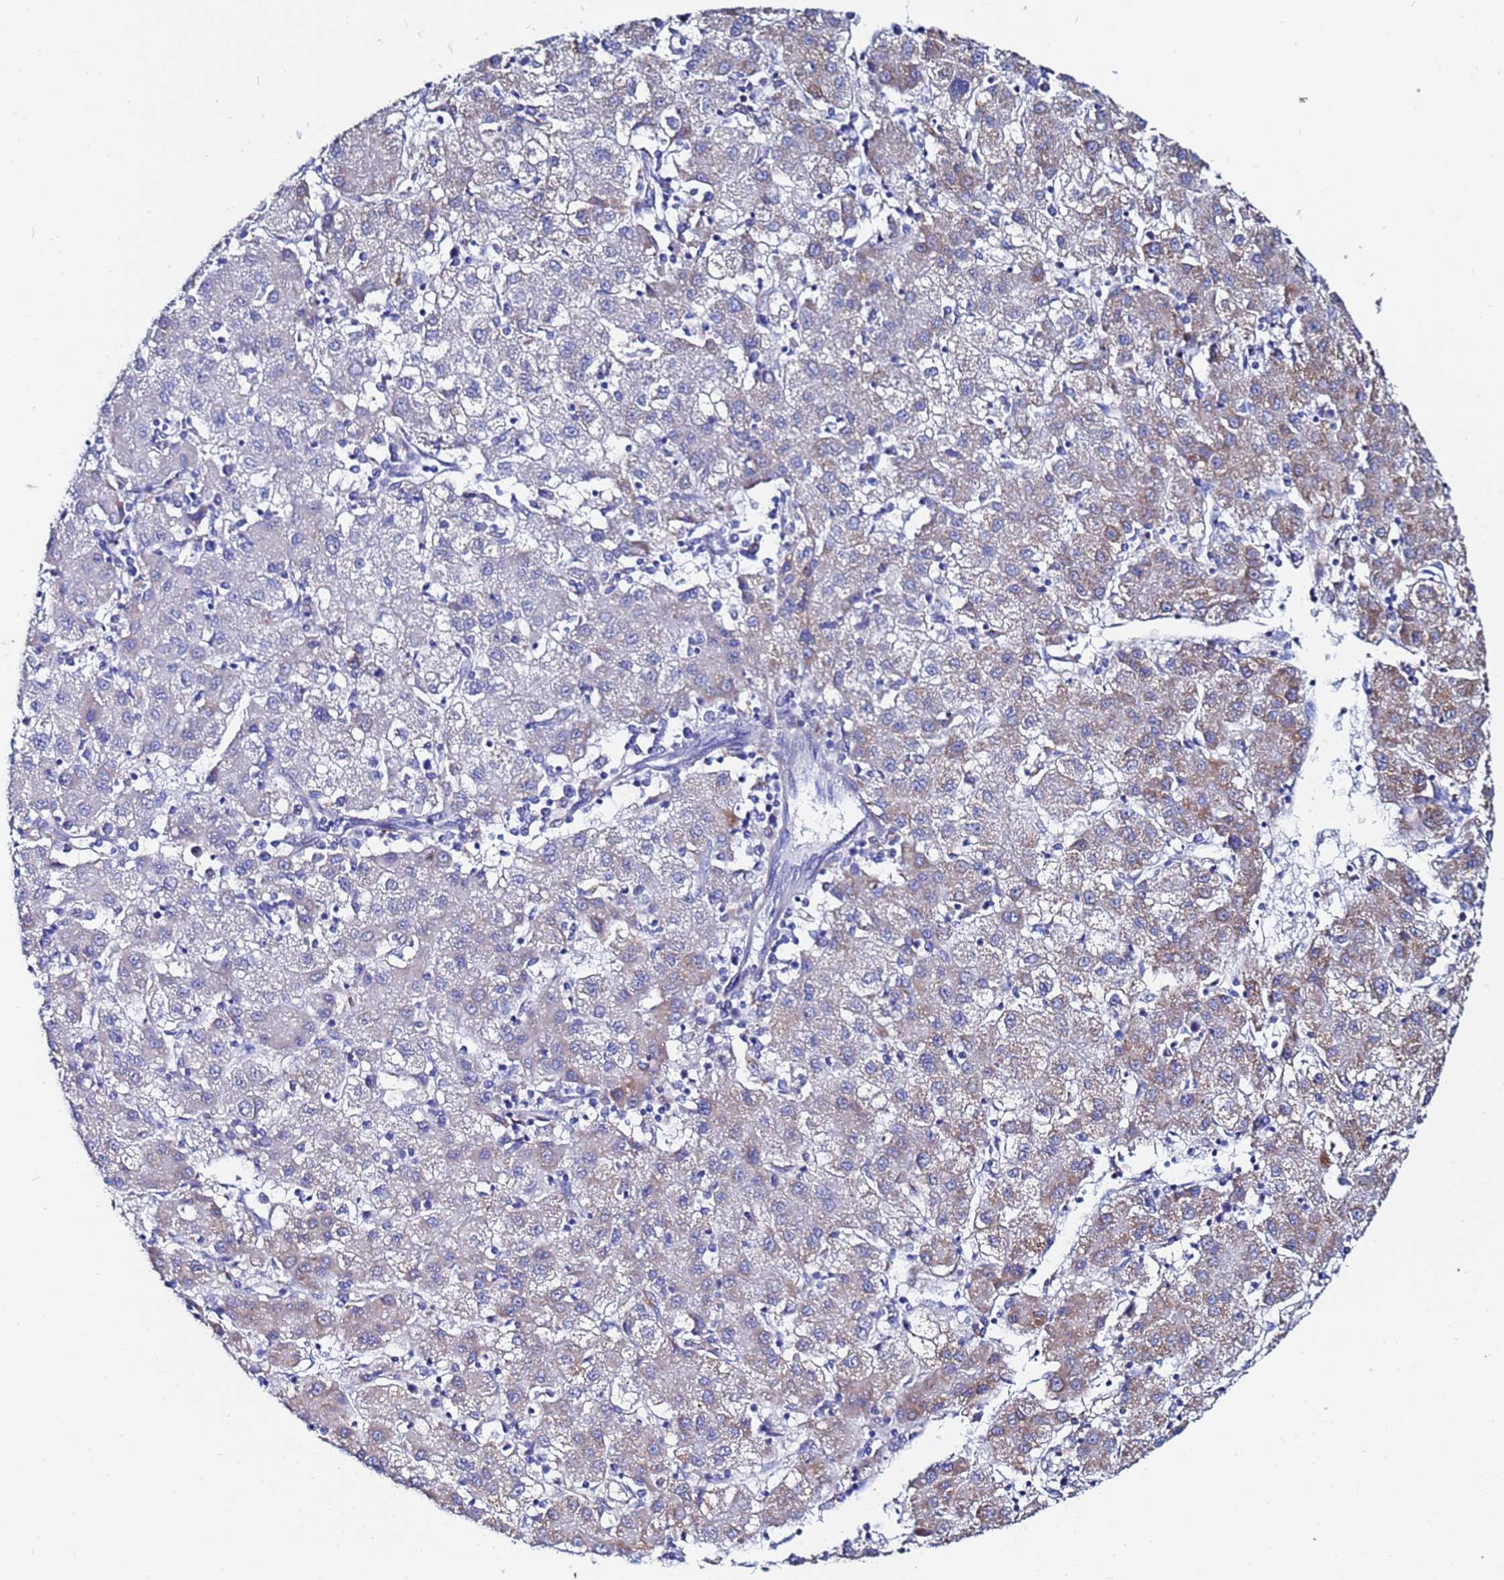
{"staining": {"intensity": "moderate", "quantity": "25%-75%", "location": "cytoplasmic/membranous"}, "tissue": "liver cancer", "cell_type": "Tumor cells", "image_type": "cancer", "snomed": [{"axis": "morphology", "description": "Carcinoma, Hepatocellular, NOS"}, {"axis": "topography", "description": "Liver"}], "caption": "Liver hepatocellular carcinoma stained with a brown dye exhibits moderate cytoplasmic/membranous positive positivity in about 25%-75% of tumor cells.", "gene": "ZNF26", "patient": {"sex": "male", "age": 72}}